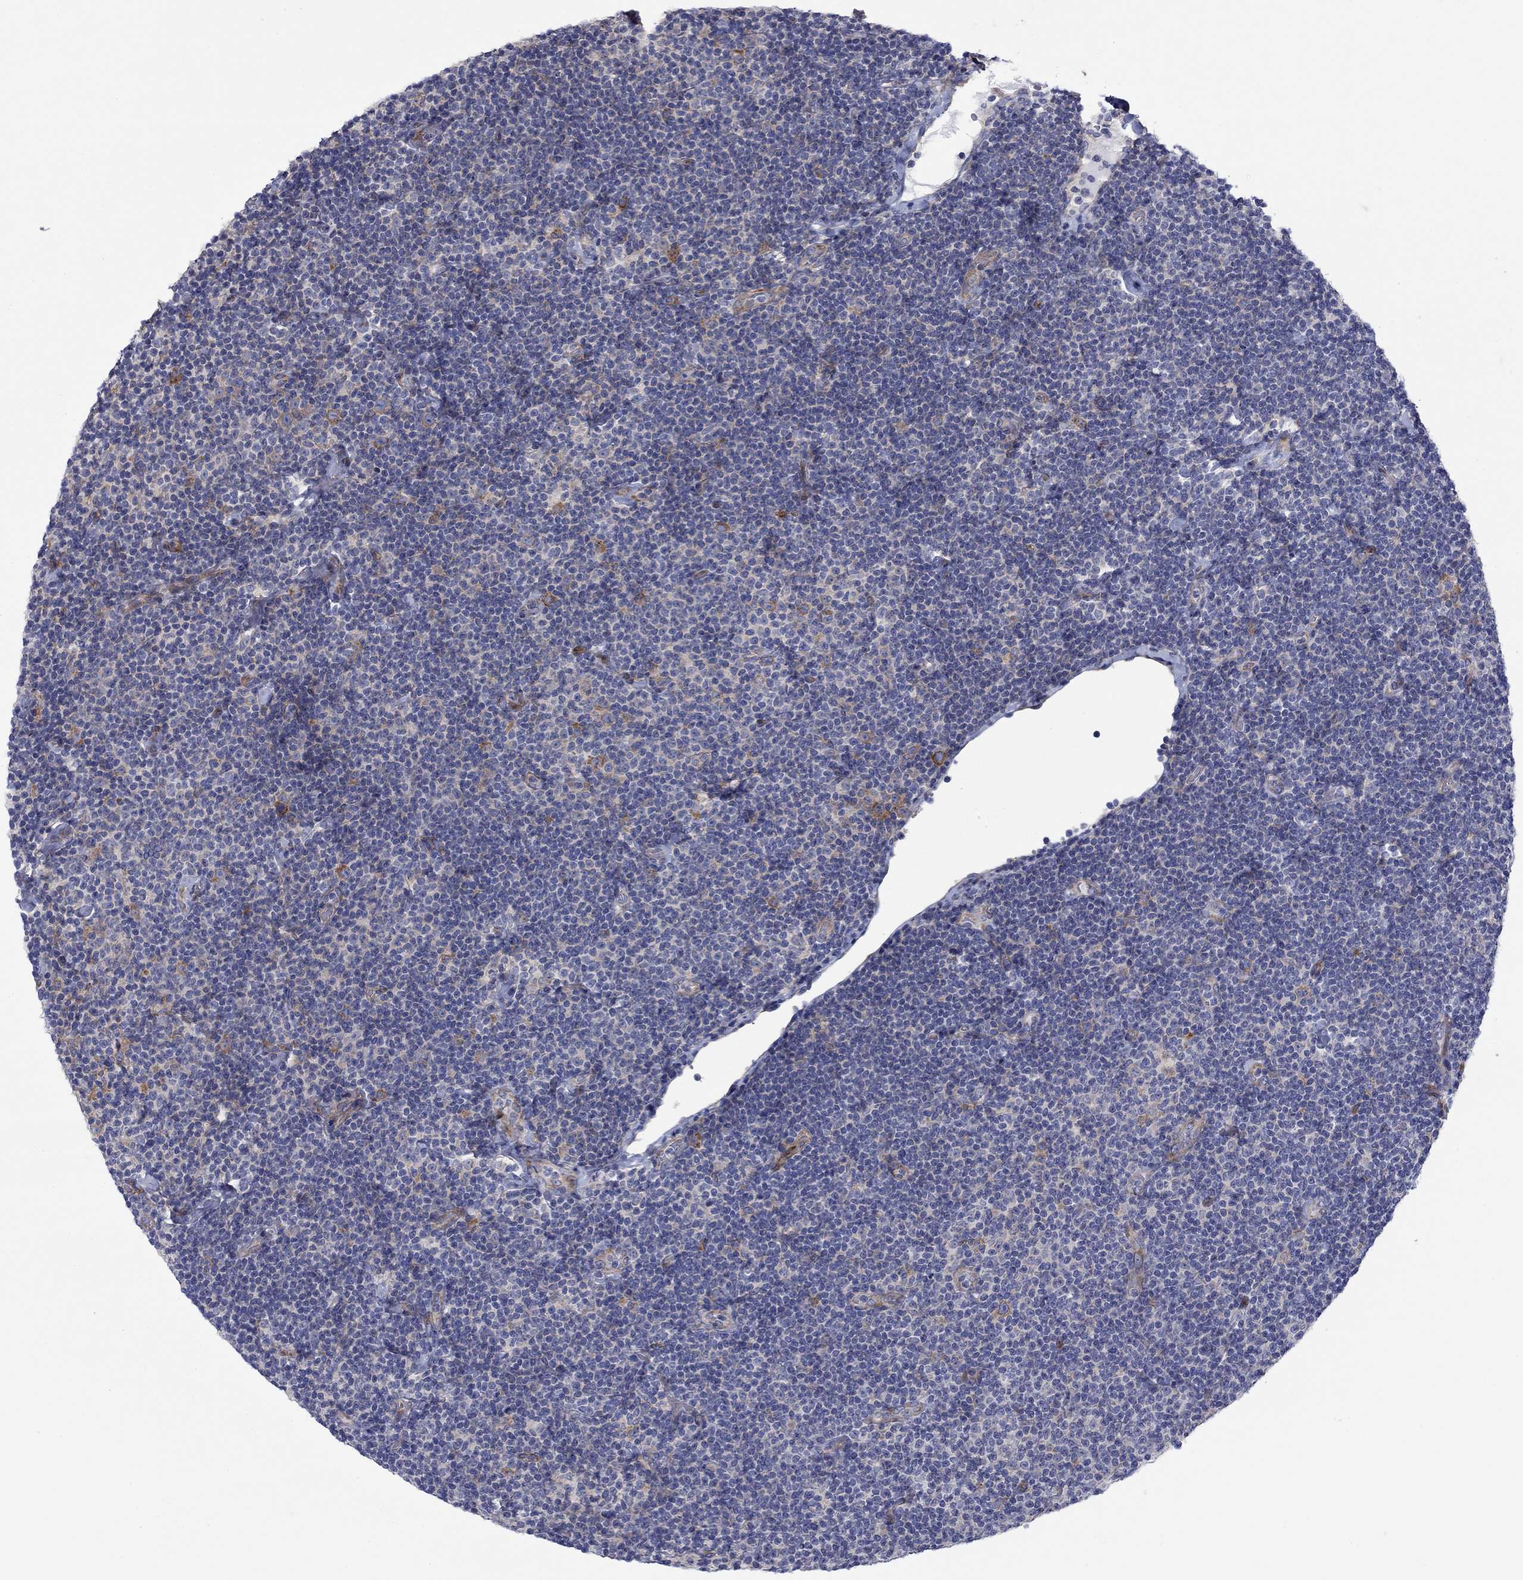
{"staining": {"intensity": "negative", "quantity": "none", "location": "none"}, "tissue": "lymphoma", "cell_type": "Tumor cells", "image_type": "cancer", "snomed": [{"axis": "morphology", "description": "Malignant lymphoma, non-Hodgkin's type, Low grade"}, {"axis": "topography", "description": "Lymph node"}], "caption": "Tumor cells are negative for protein expression in human lymphoma.", "gene": "FXR1", "patient": {"sex": "male", "age": 81}}